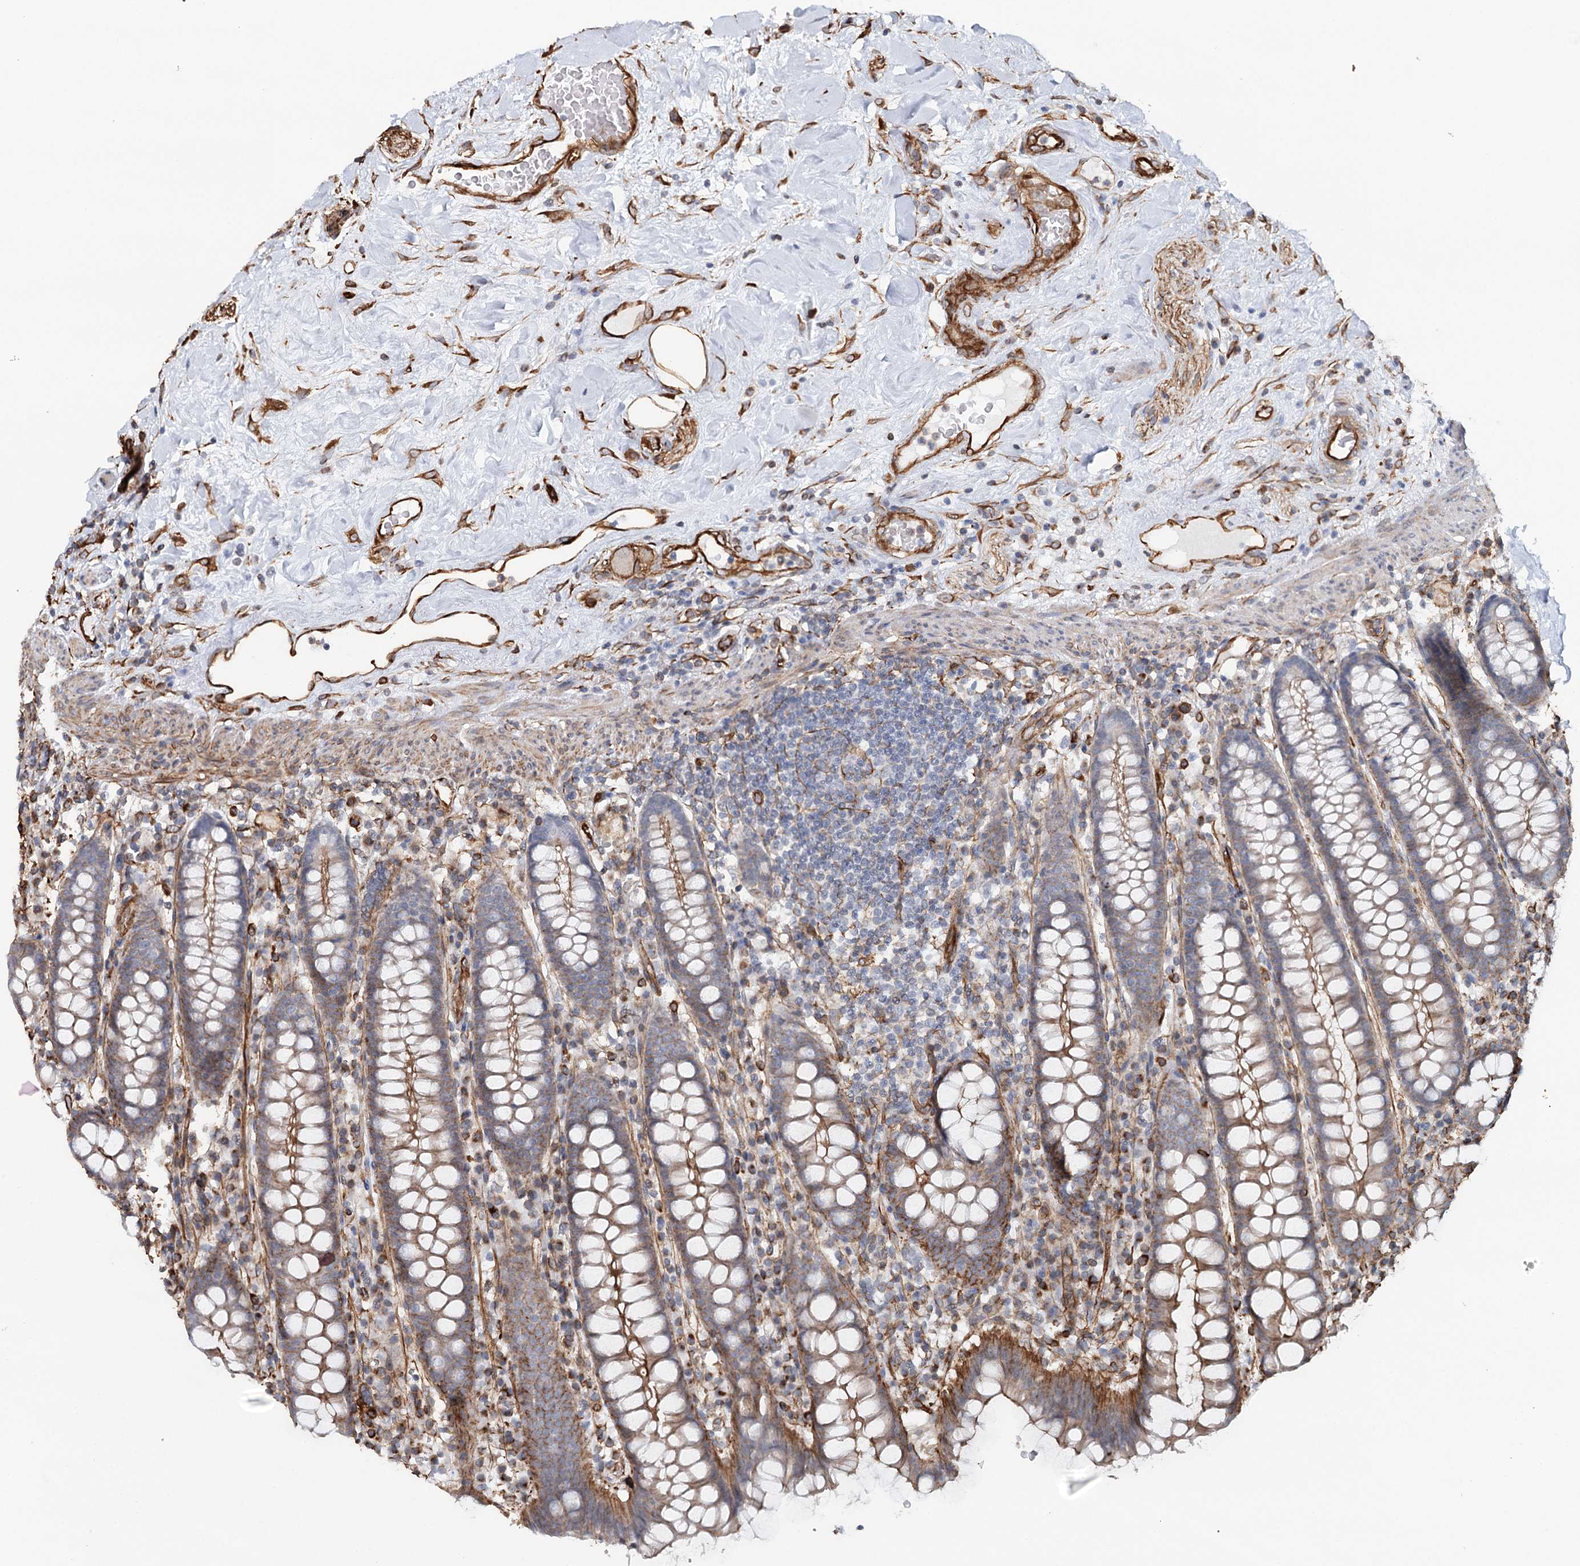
{"staining": {"intensity": "strong", "quantity": ">75%", "location": "cytoplasmic/membranous"}, "tissue": "colon", "cell_type": "Endothelial cells", "image_type": "normal", "snomed": [{"axis": "morphology", "description": "Normal tissue, NOS"}, {"axis": "topography", "description": "Colon"}], "caption": "IHC (DAB) staining of unremarkable human colon displays strong cytoplasmic/membranous protein expression in approximately >75% of endothelial cells. (DAB (3,3'-diaminobenzidine) IHC, brown staining for protein, blue staining for nuclei).", "gene": "SYNPO", "patient": {"sex": "female", "age": 79}}